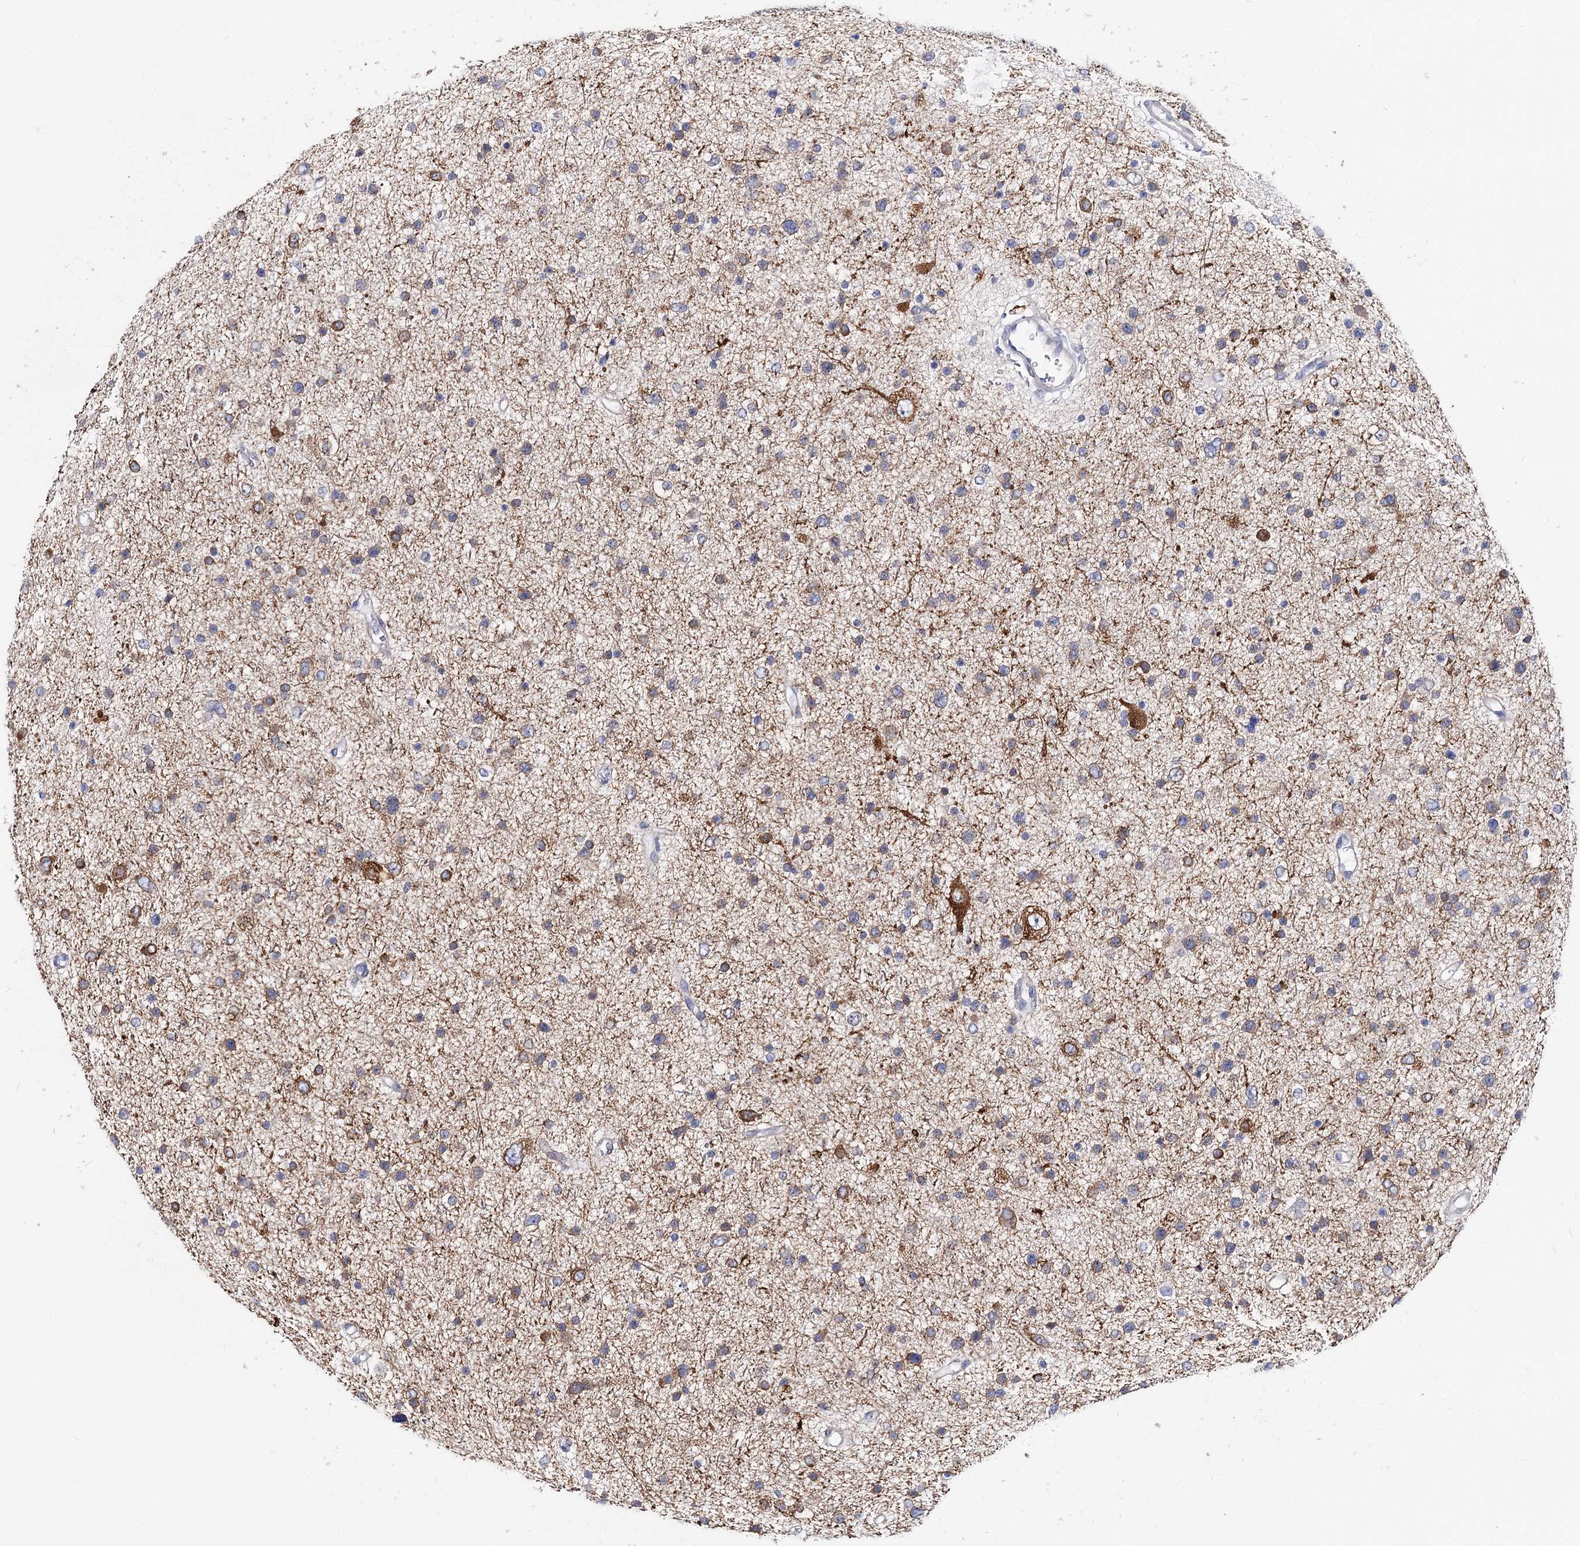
{"staining": {"intensity": "moderate", "quantity": "<25%", "location": "cytoplasmic/membranous"}, "tissue": "glioma", "cell_type": "Tumor cells", "image_type": "cancer", "snomed": [{"axis": "morphology", "description": "Glioma, malignant, Low grade"}, {"axis": "topography", "description": "Brain"}], "caption": "Malignant glioma (low-grade) was stained to show a protein in brown. There is low levels of moderate cytoplasmic/membranous expression in about <25% of tumor cells. Using DAB (brown) and hematoxylin (blue) stains, captured at high magnification using brightfield microscopy.", "gene": "TEX12", "patient": {"sex": "female", "age": 37}}